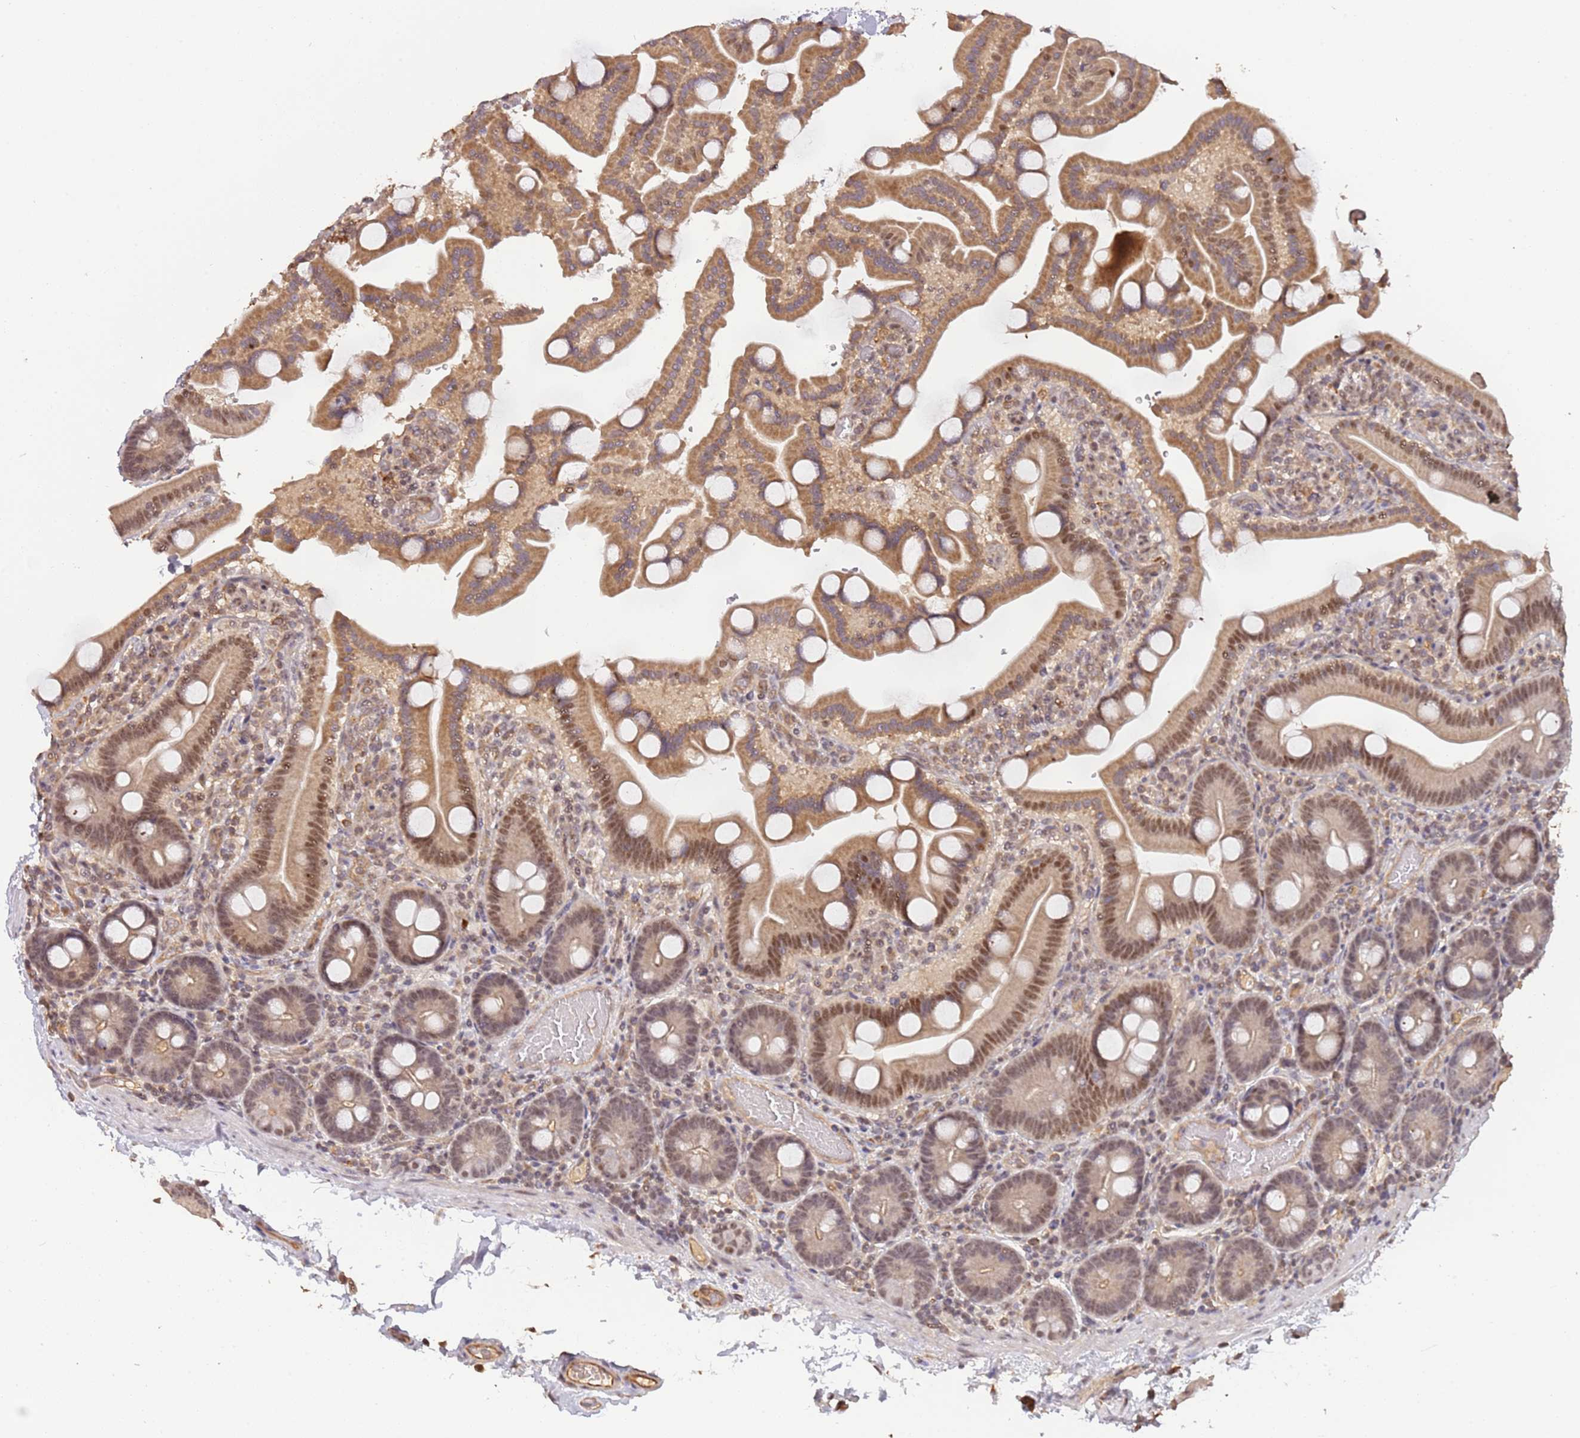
{"staining": {"intensity": "moderate", "quantity": ">75%", "location": "cytoplasmic/membranous,nuclear"}, "tissue": "duodenum", "cell_type": "Glandular cells", "image_type": "normal", "snomed": [{"axis": "morphology", "description": "Normal tissue, NOS"}, {"axis": "topography", "description": "Duodenum"}], "caption": "High-magnification brightfield microscopy of normal duodenum stained with DAB (3,3'-diaminobenzidine) (brown) and counterstained with hematoxylin (blue). glandular cells exhibit moderate cytoplasmic/membranous,nuclear staining is present in approximately>75% of cells.", "gene": "SURF2", "patient": {"sex": "male", "age": 55}}